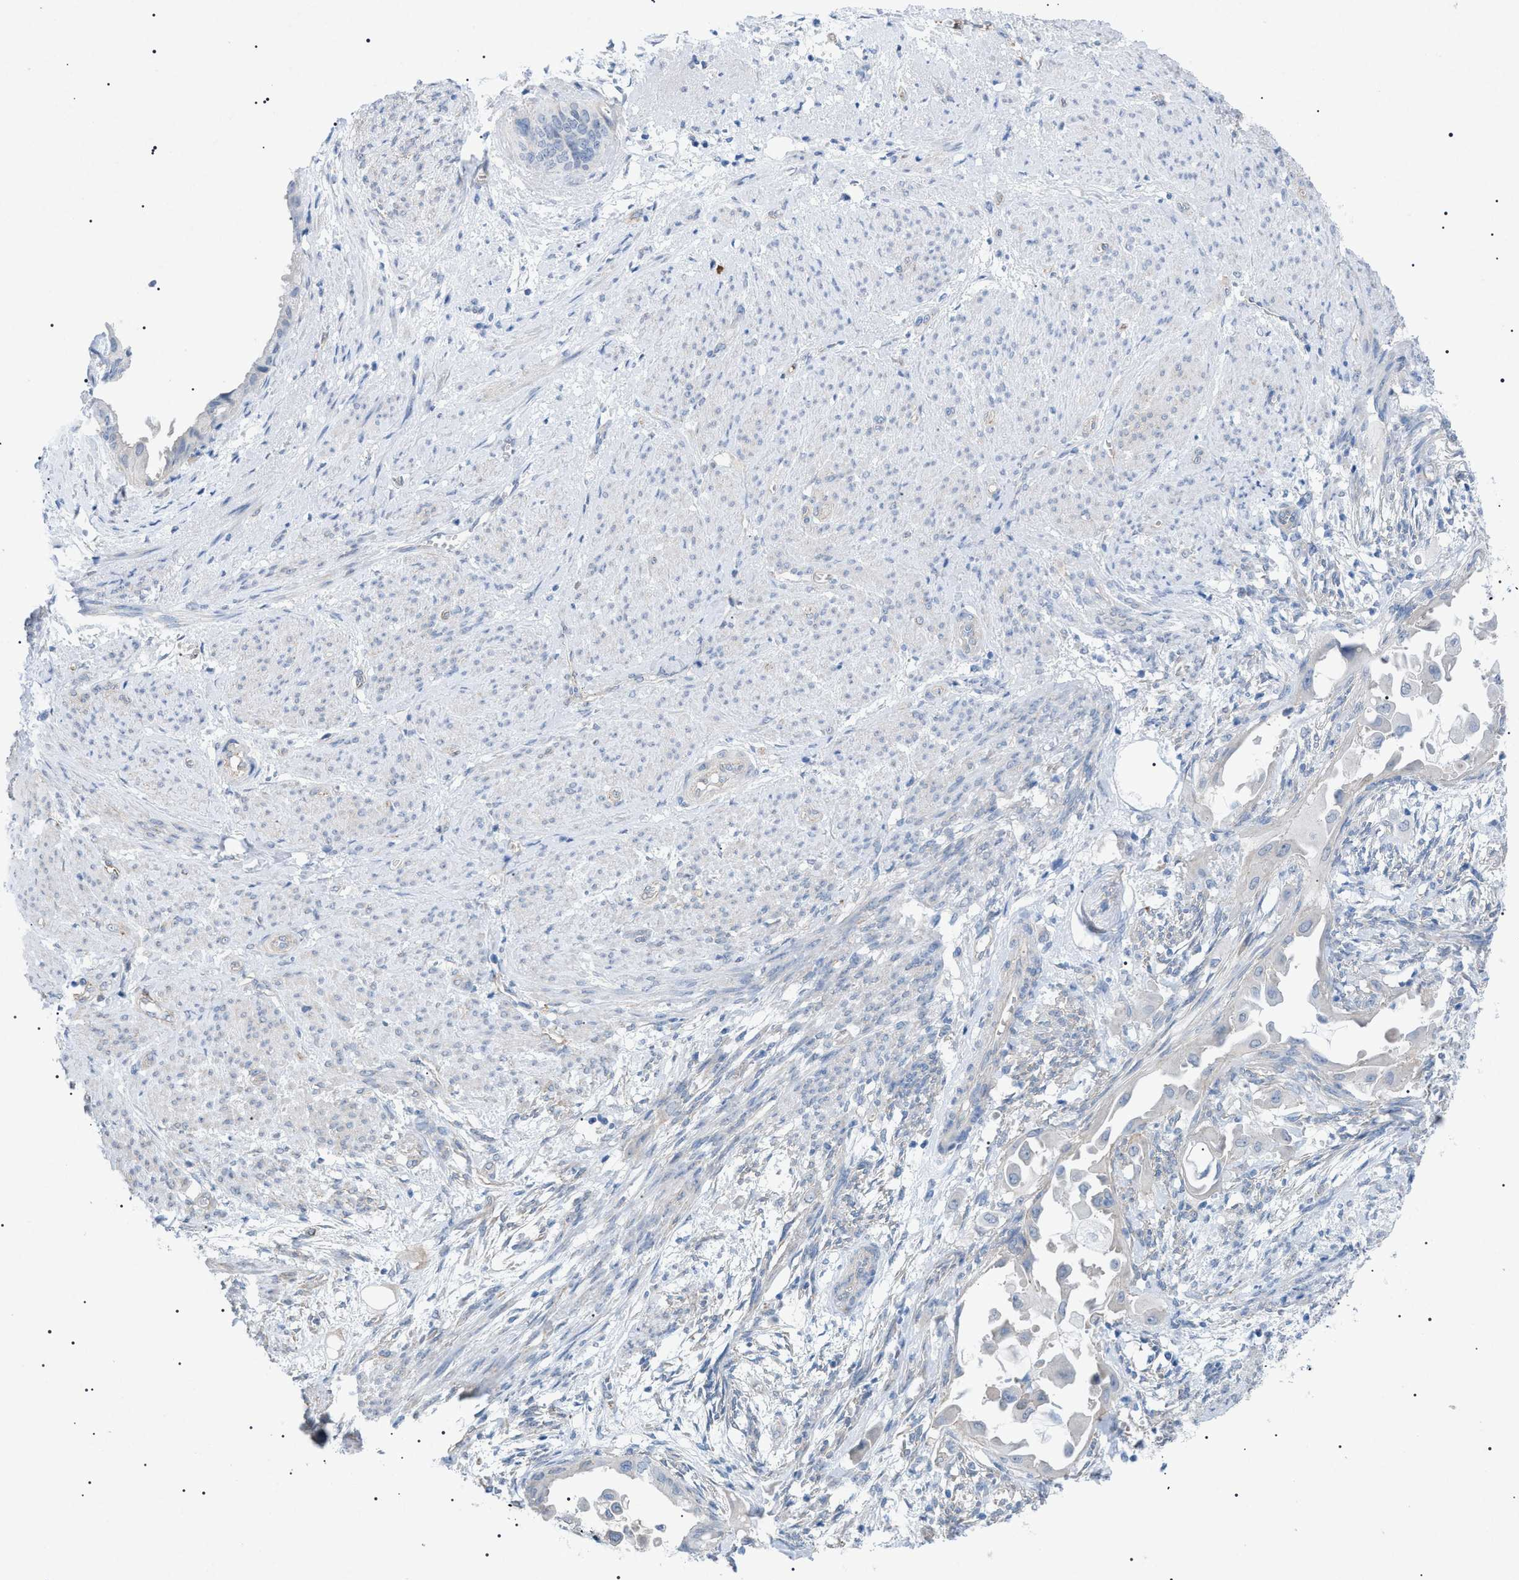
{"staining": {"intensity": "negative", "quantity": "none", "location": "none"}, "tissue": "cervical cancer", "cell_type": "Tumor cells", "image_type": "cancer", "snomed": [{"axis": "morphology", "description": "Normal tissue, NOS"}, {"axis": "morphology", "description": "Adenocarcinoma, NOS"}, {"axis": "topography", "description": "Cervix"}, {"axis": "topography", "description": "Endometrium"}], "caption": "Protein analysis of adenocarcinoma (cervical) demonstrates no significant staining in tumor cells.", "gene": "ADAMTS1", "patient": {"sex": "female", "age": 86}}